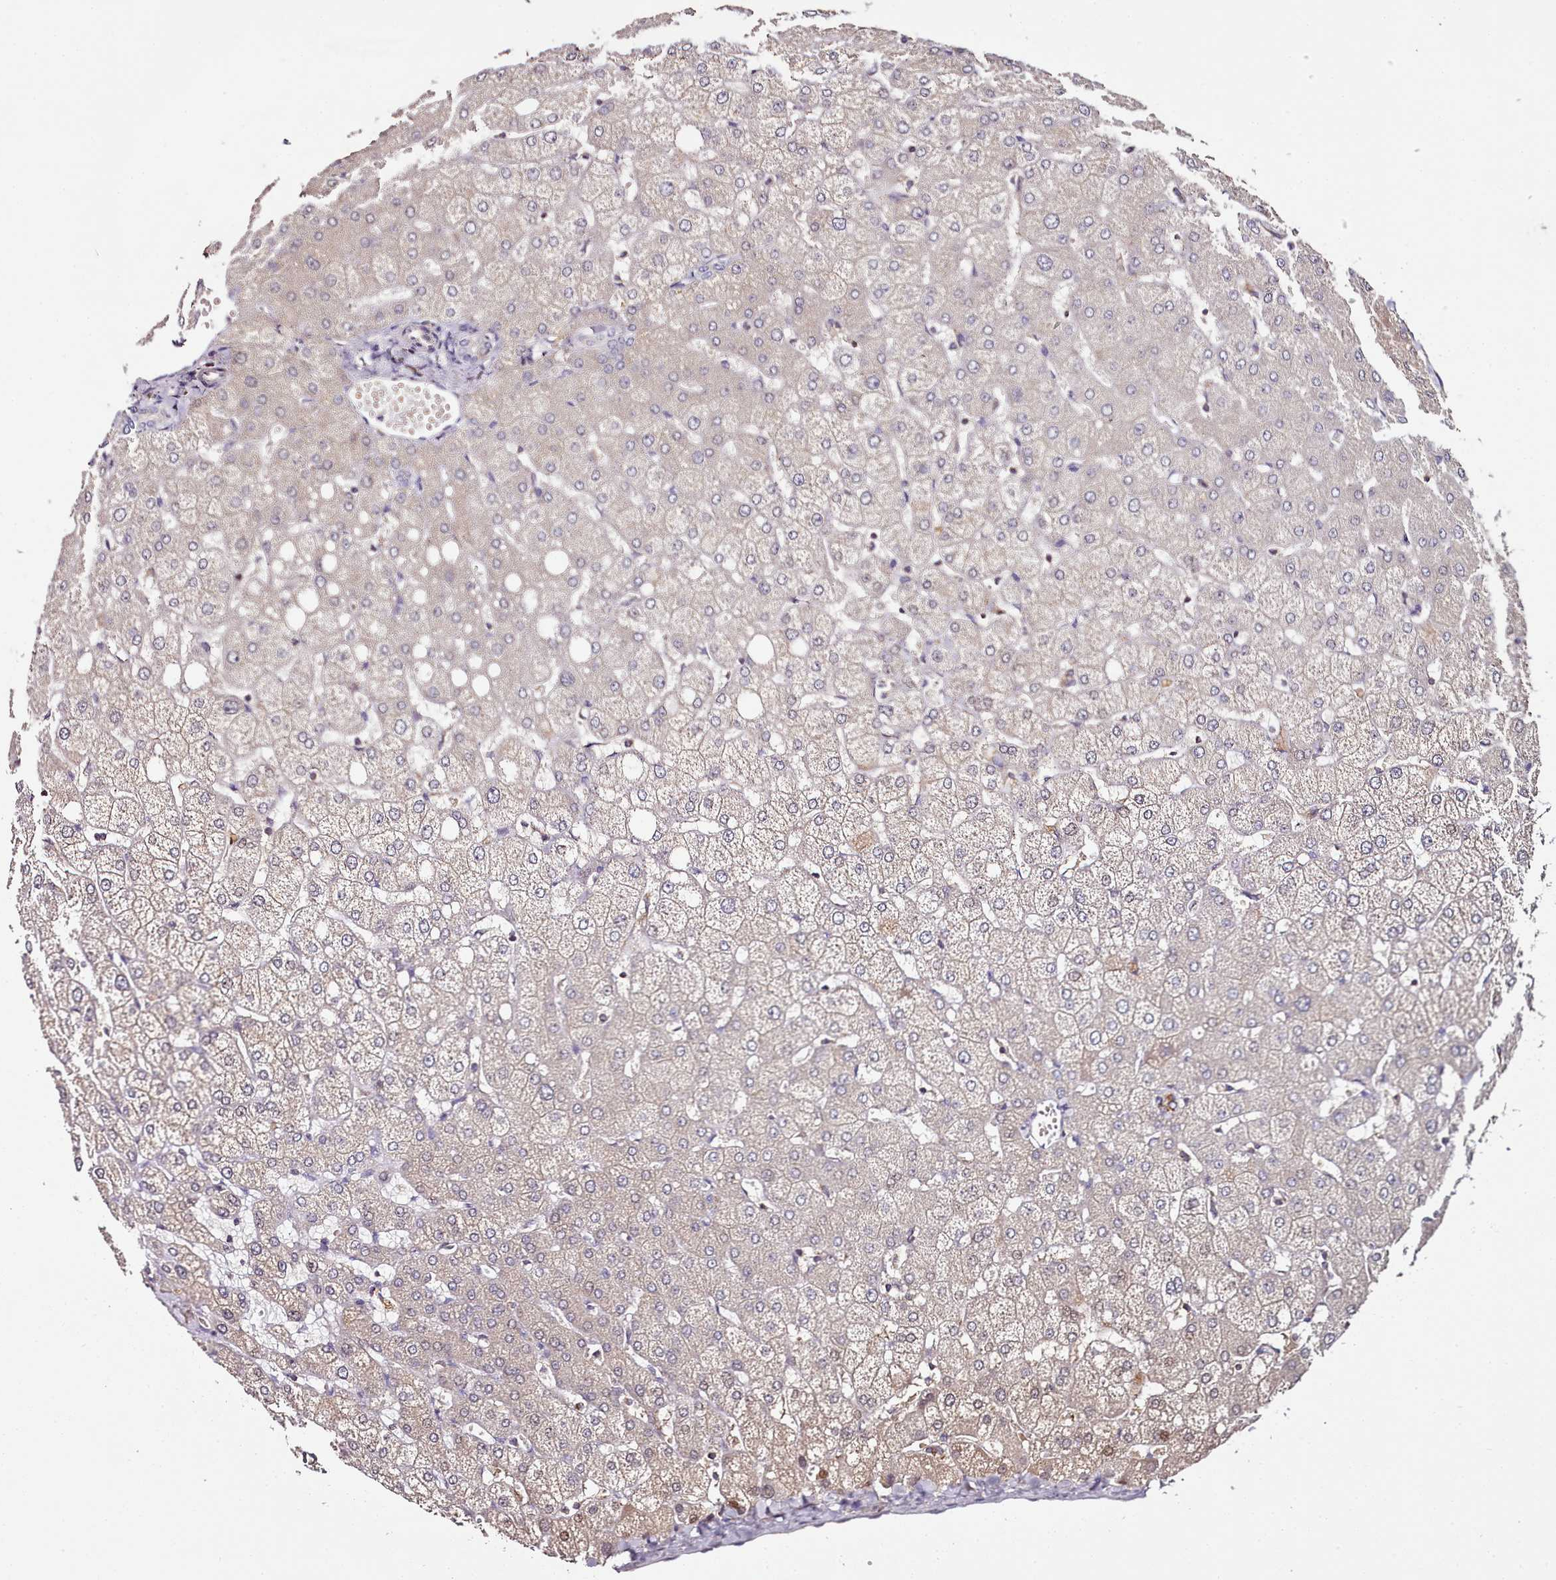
{"staining": {"intensity": "negative", "quantity": "none", "location": "none"}, "tissue": "liver", "cell_type": "Cholangiocytes", "image_type": "normal", "snomed": [{"axis": "morphology", "description": "Normal tissue, NOS"}, {"axis": "topography", "description": "Liver"}], "caption": "Cholangiocytes are negative for brown protein staining in normal liver. (DAB immunohistochemistry visualized using brightfield microscopy, high magnification).", "gene": "ACSS1", "patient": {"sex": "female", "age": 54}}